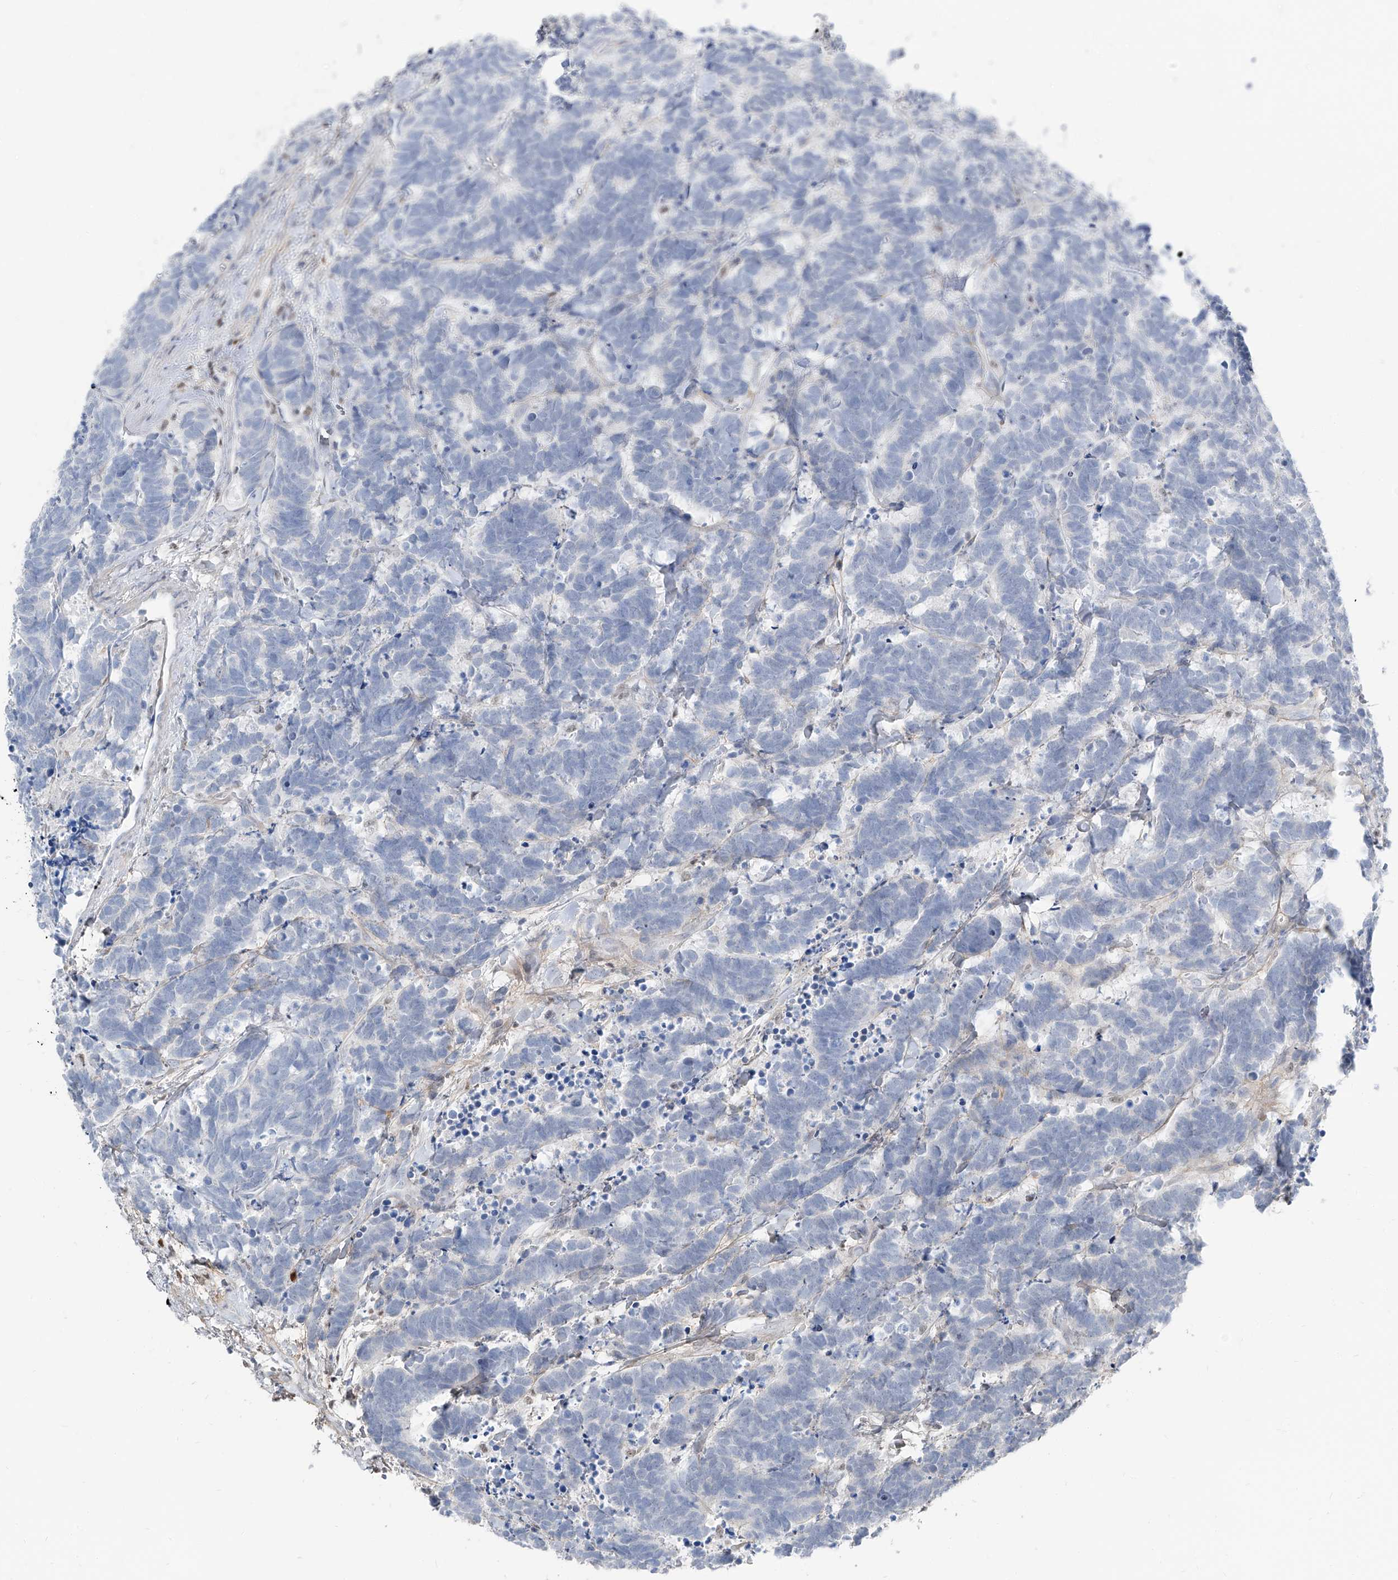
{"staining": {"intensity": "negative", "quantity": "none", "location": "none"}, "tissue": "carcinoid", "cell_type": "Tumor cells", "image_type": "cancer", "snomed": [{"axis": "morphology", "description": "Carcinoma, NOS"}, {"axis": "morphology", "description": "Carcinoid, malignant, NOS"}, {"axis": "topography", "description": "Urinary bladder"}], "caption": "A high-resolution photomicrograph shows immunohistochemistry (IHC) staining of carcinoid, which shows no significant positivity in tumor cells.", "gene": "HOXA3", "patient": {"sex": "male", "age": 57}}